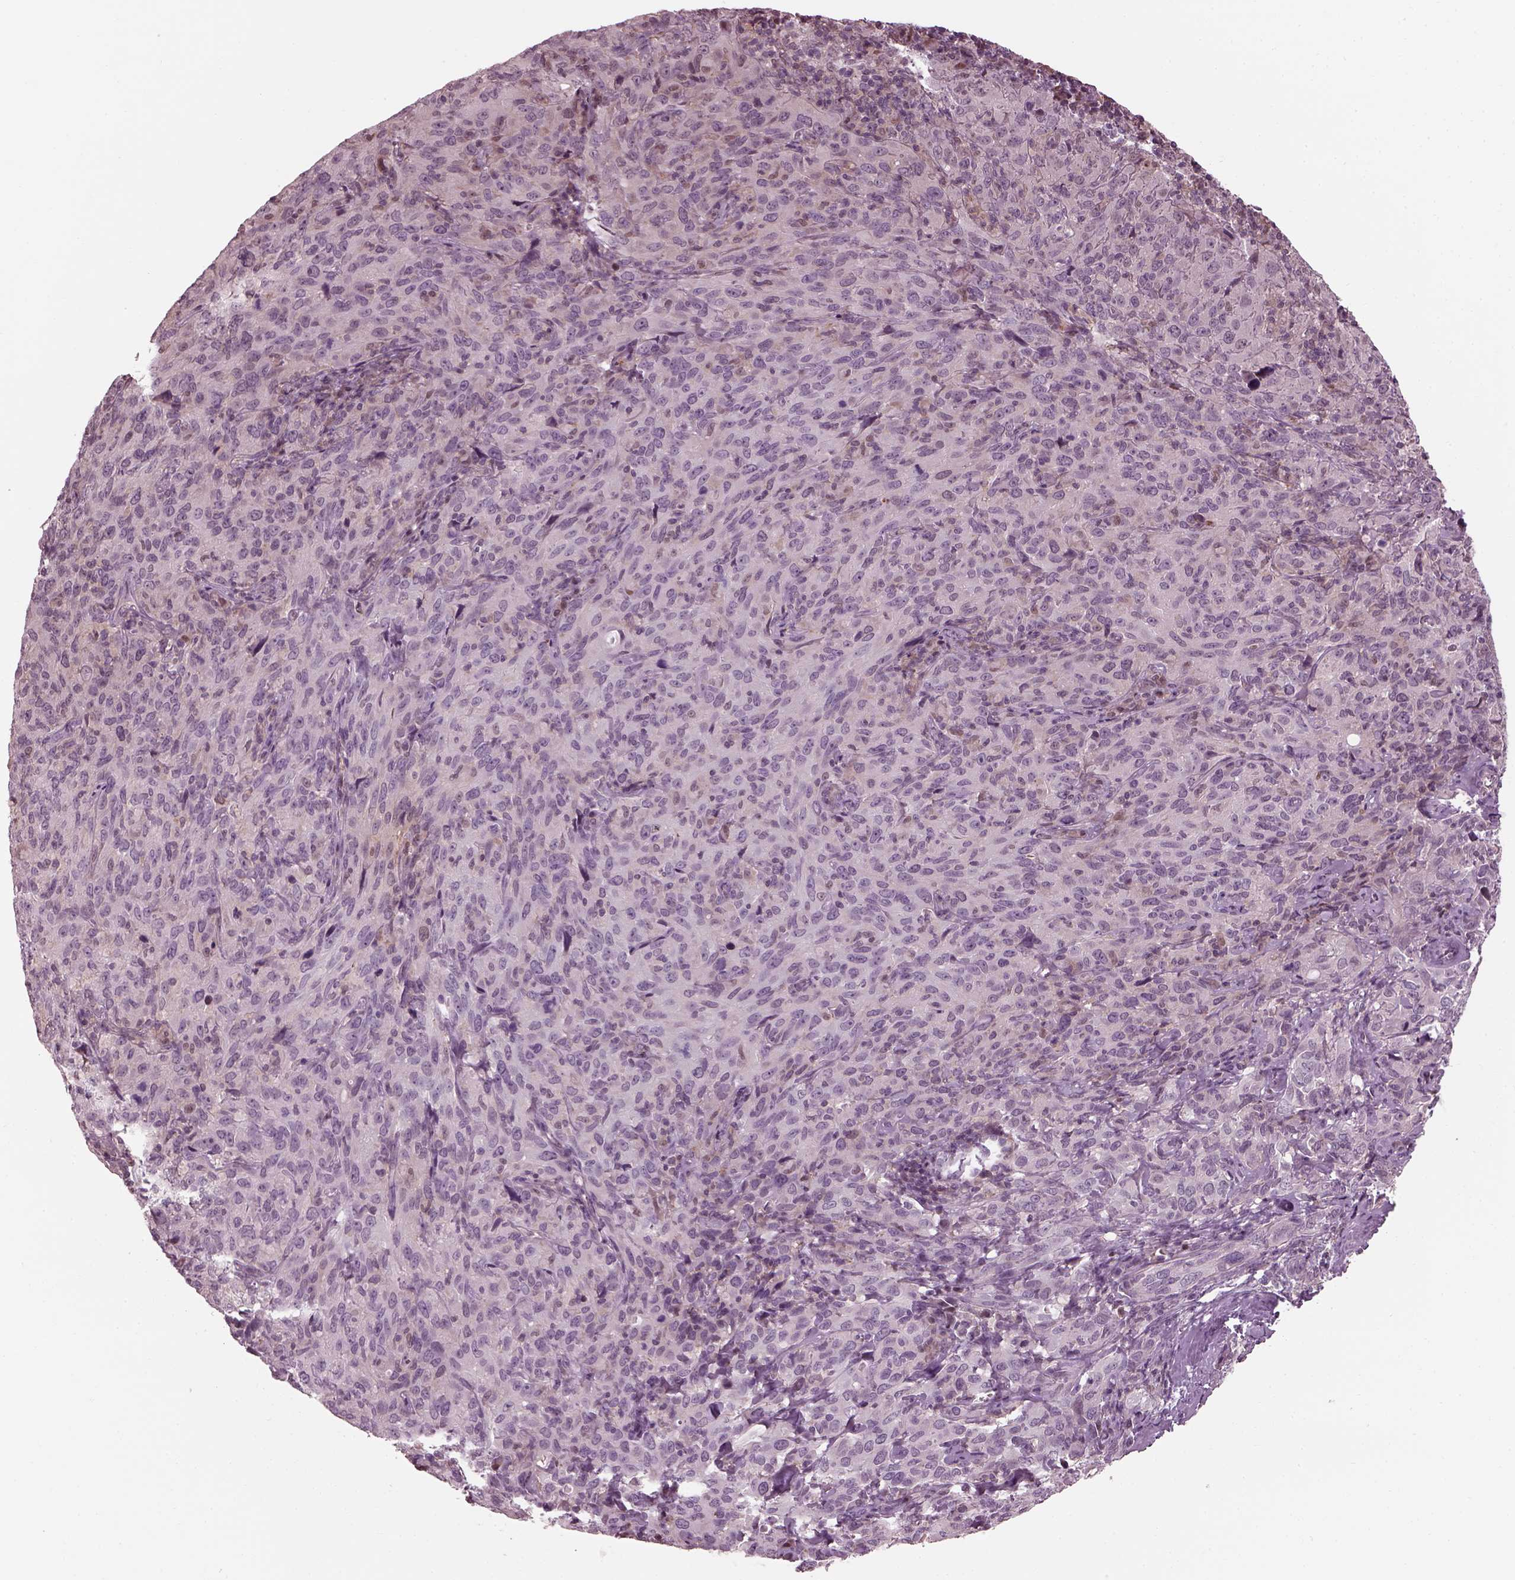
{"staining": {"intensity": "negative", "quantity": "none", "location": "none"}, "tissue": "cervical cancer", "cell_type": "Tumor cells", "image_type": "cancer", "snomed": [{"axis": "morphology", "description": "Squamous cell carcinoma, NOS"}, {"axis": "topography", "description": "Cervix"}], "caption": "Immunohistochemistry photomicrograph of cervical cancer (squamous cell carcinoma) stained for a protein (brown), which shows no positivity in tumor cells.", "gene": "BFSP1", "patient": {"sex": "female", "age": 51}}